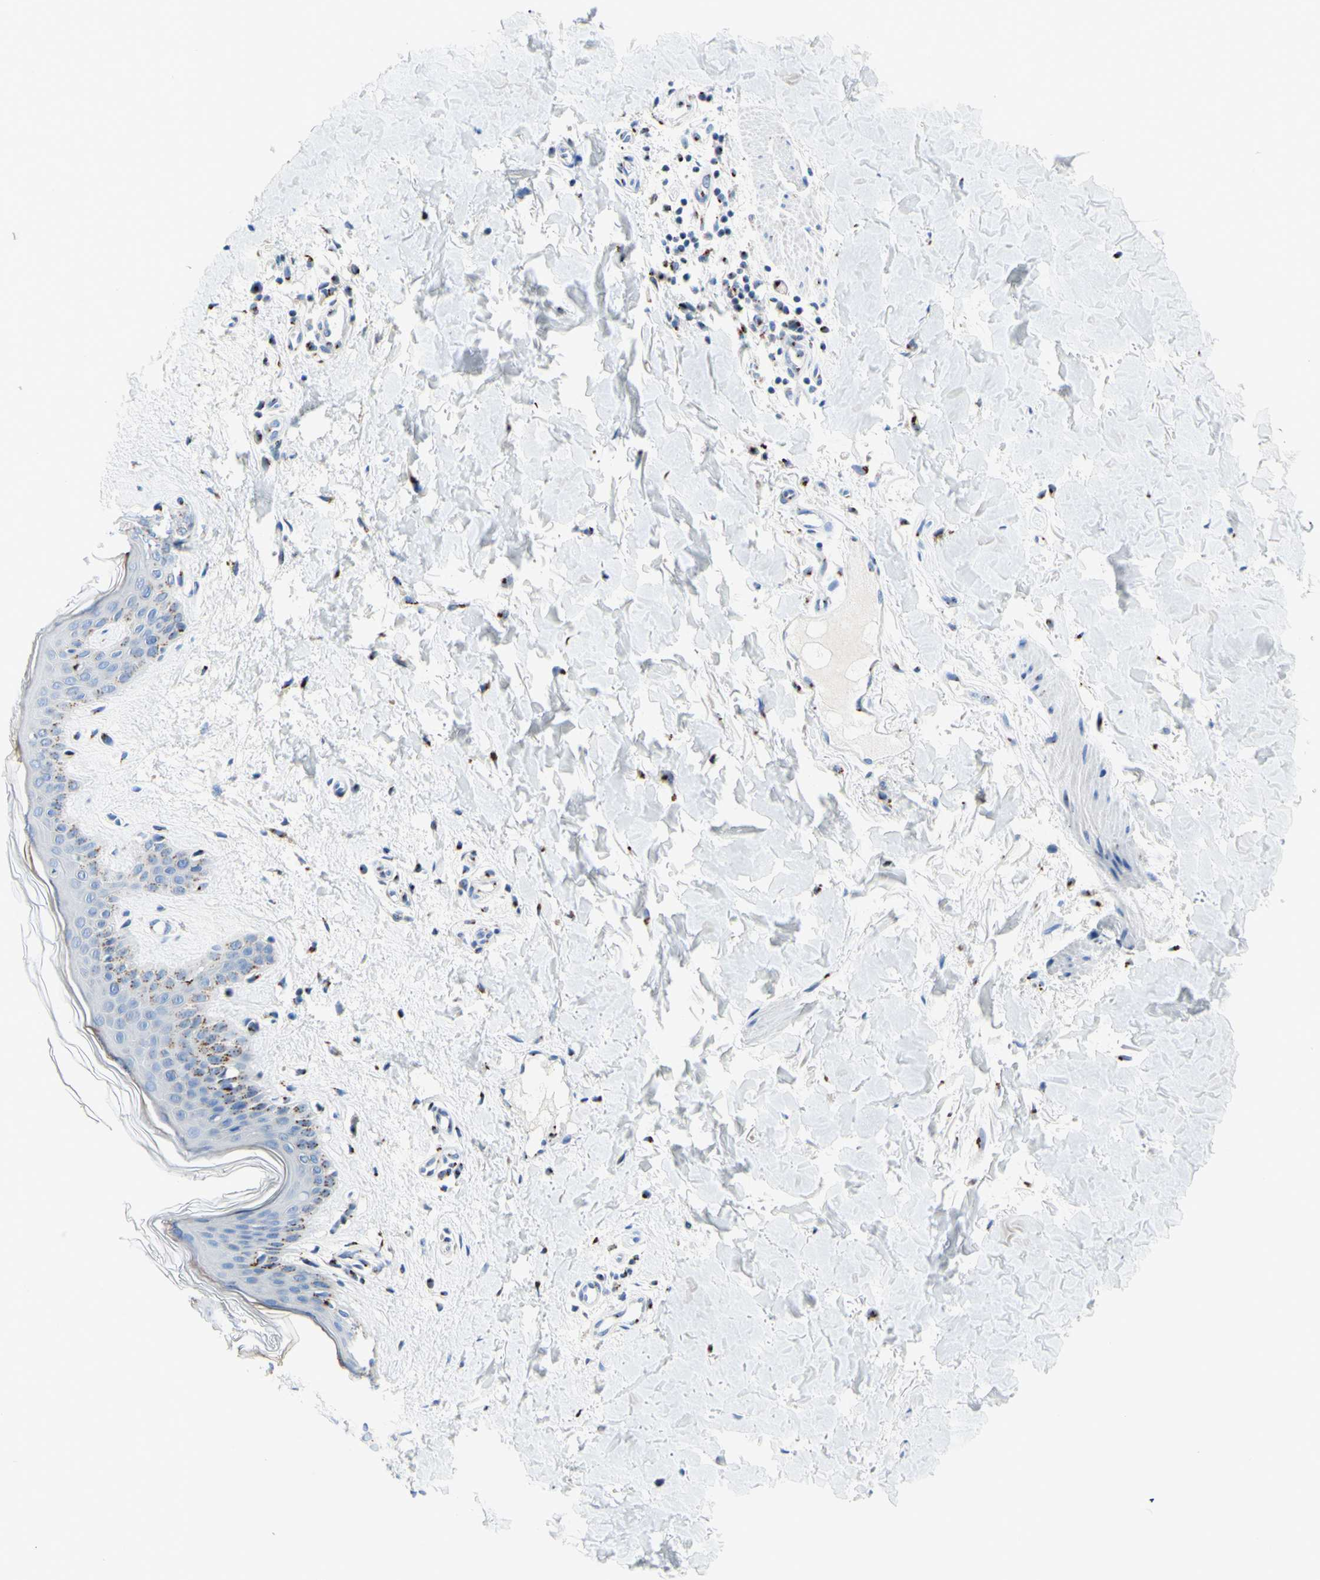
{"staining": {"intensity": "strong", "quantity": ">75%", "location": "cytoplasmic/membranous"}, "tissue": "skin", "cell_type": "Fibroblasts", "image_type": "normal", "snomed": [{"axis": "morphology", "description": "Normal tissue, NOS"}, {"axis": "topography", "description": "Skin"}], "caption": "DAB (3,3'-diaminobenzidine) immunohistochemical staining of benign human skin displays strong cytoplasmic/membranous protein staining in about >75% of fibroblasts.", "gene": "GALNT2", "patient": {"sex": "female", "age": 41}}